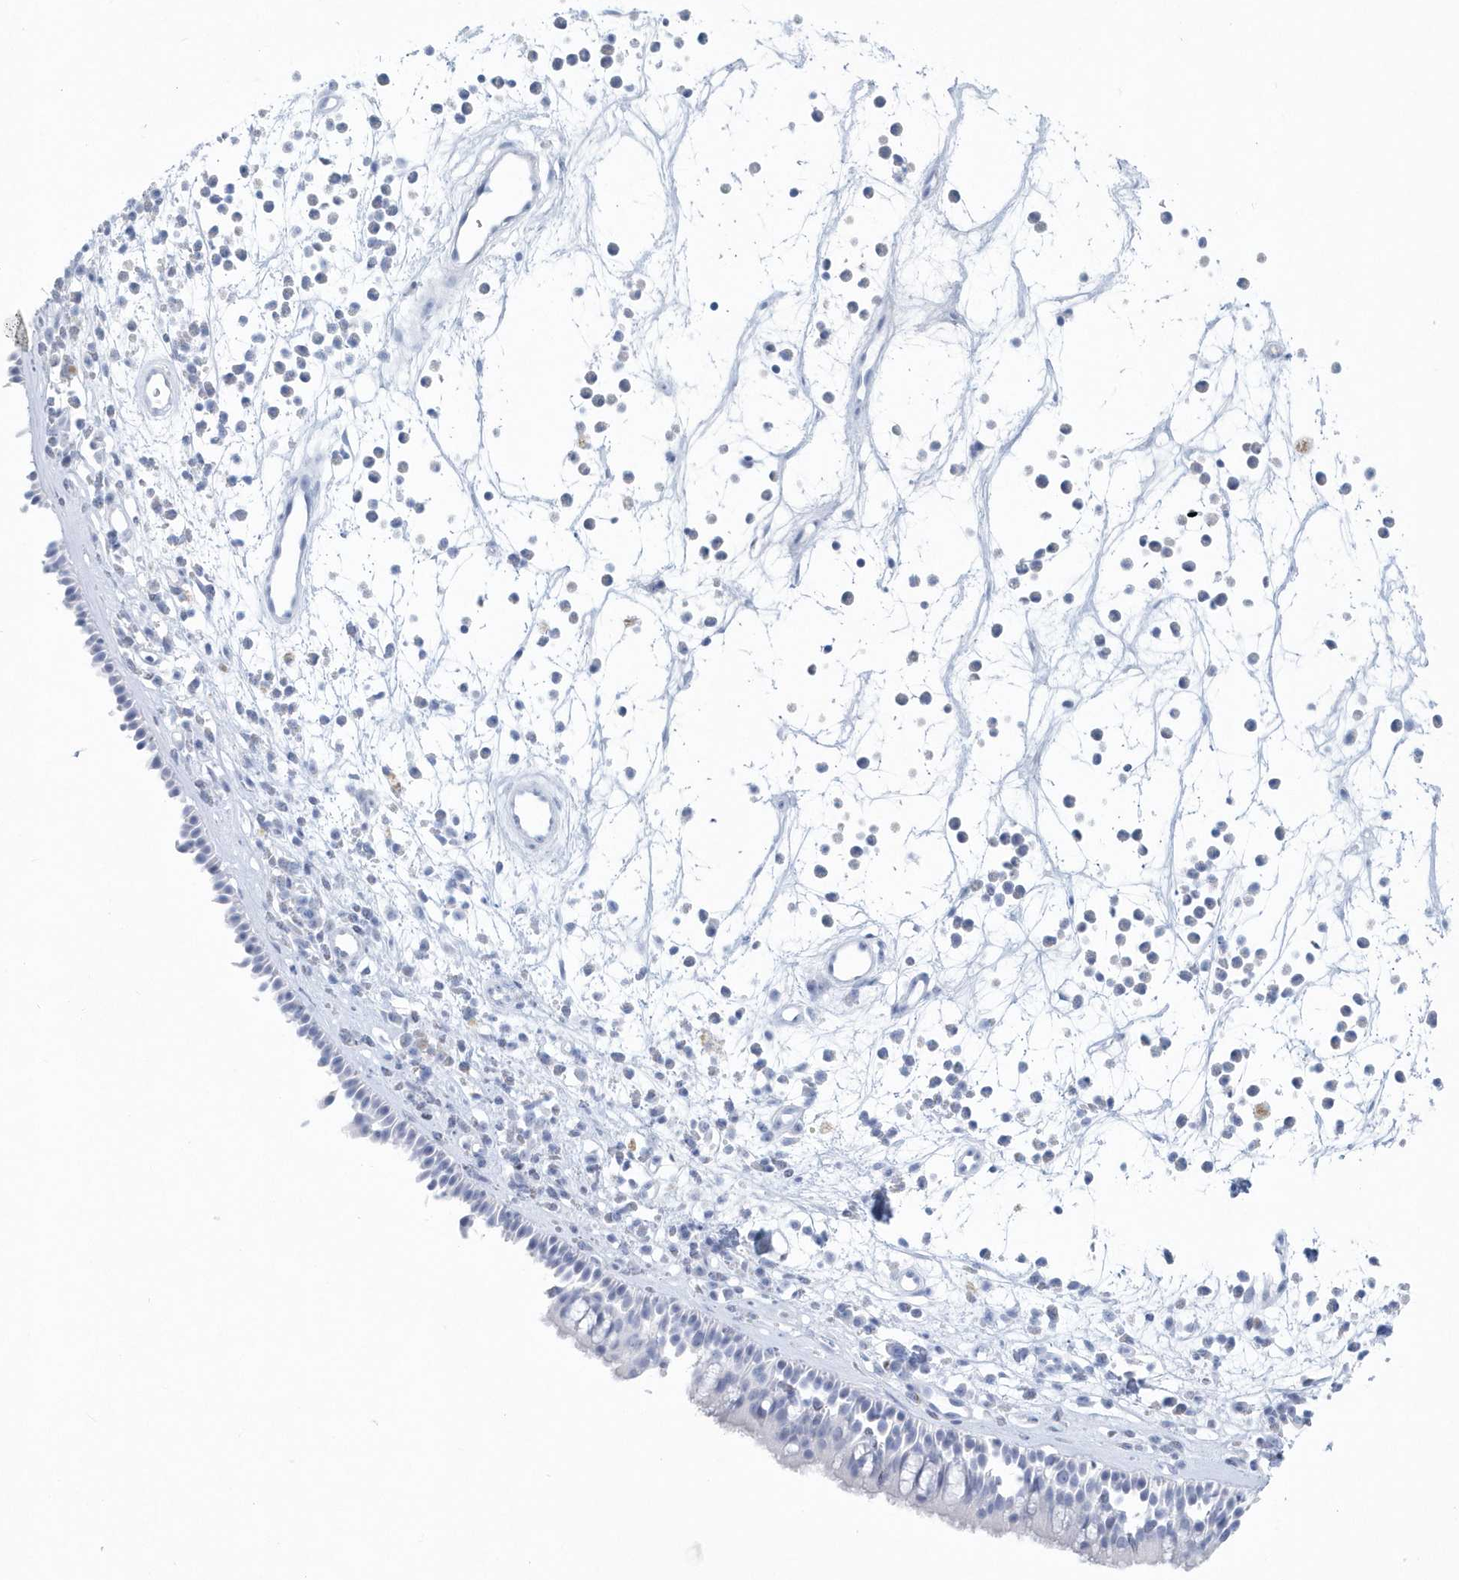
{"staining": {"intensity": "negative", "quantity": "none", "location": "none"}, "tissue": "nasopharynx", "cell_type": "Respiratory epithelial cells", "image_type": "normal", "snomed": [{"axis": "morphology", "description": "Normal tissue, NOS"}, {"axis": "morphology", "description": "Inflammation, NOS"}, {"axis": "morphology", "description": "Malignant melanoma, Metastatic site"}, {"axis": "topography", "description": "Nasopharynx"}], "caption": "Immunohistochemistry of normal human nasopharynx demonstrates no staining in respiratory epithelial cells.", "gene": "PTPRO", "patient": {"sex": "male", "age": 70}}